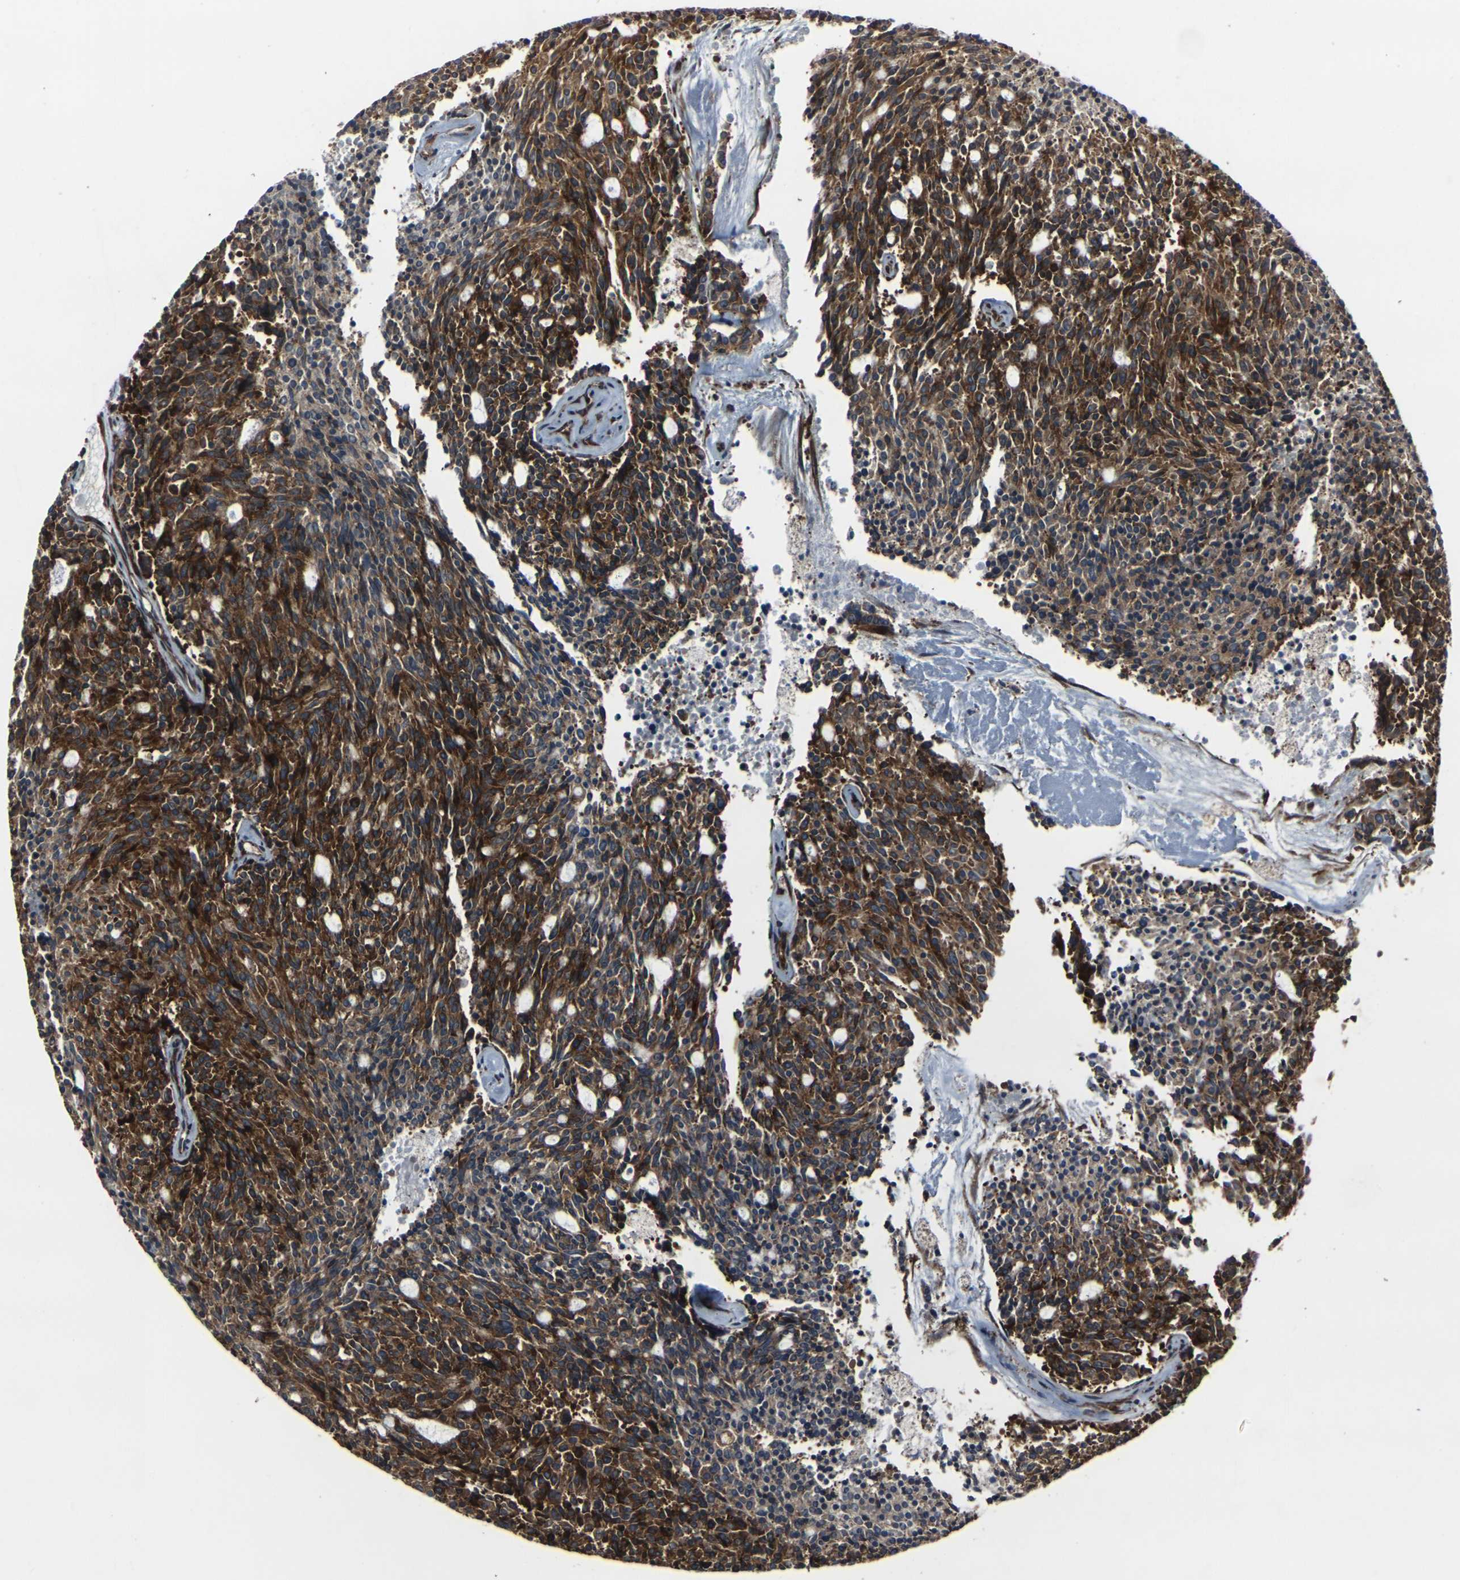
{"staining": {"intensity": "strong", "quantity": ">75%", "location": "cytoplasmic/membranous"}, "tissue": "carcinoid", "cell_type": "Tumor cells", "image_type": "cancer", "snomed": [{"axis": "morphology", "description": "Carcinoid, malignant, NOS"}, {"axis": "topography", "description": "Pancreas"}], "caption": "The image exhibits a brown stain indicating the presence of a protein in the cytoplasmic/membranous of tumor cells in malignant carcinoid.", "gene": "MARCHF2", "patient": {"sex": "female", "age": 54}}